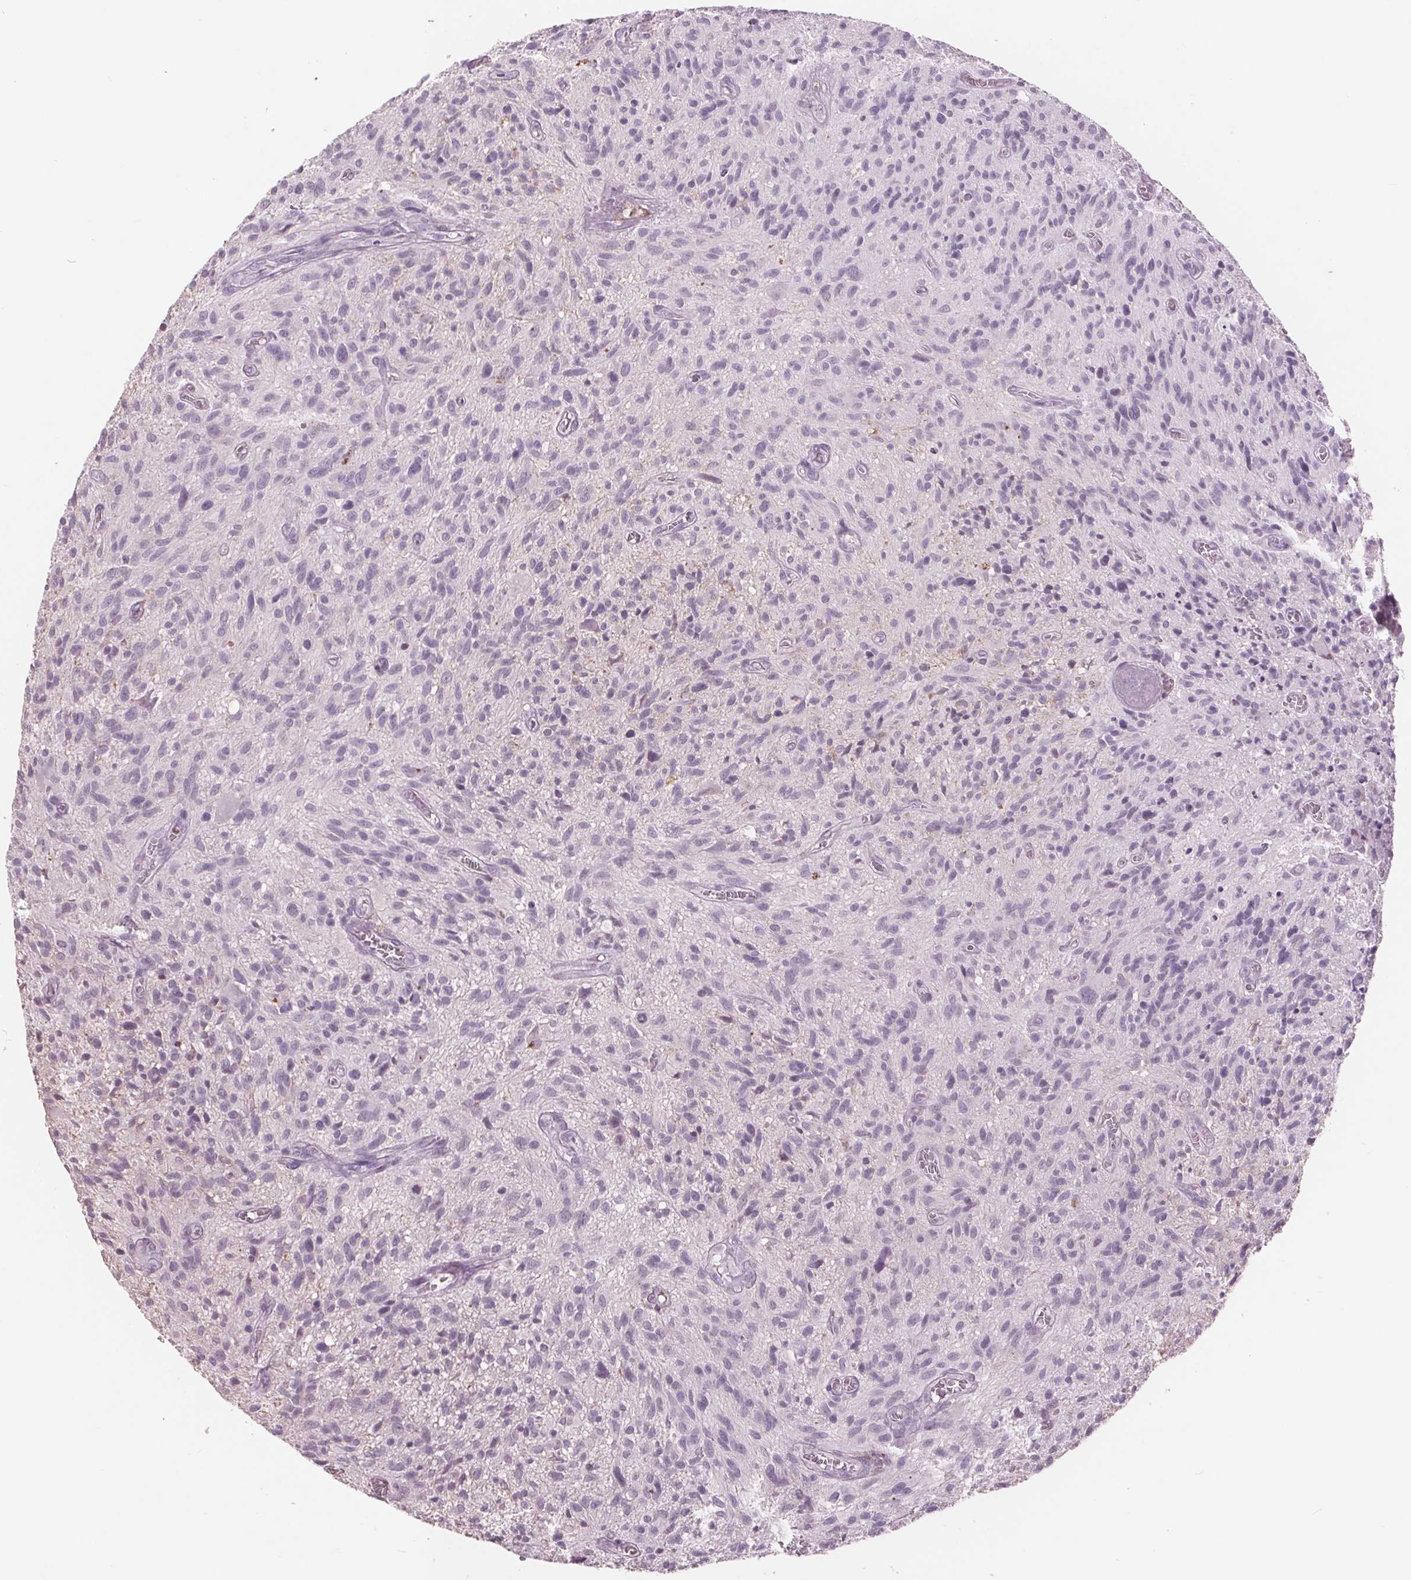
{"staining": {"intensity": "negative", "quantity": "none", "location": "none"}, "tissue": "glioma", "cell_type": "Tumor cells", "image_type": "cancer", "snomed": [{"axis": "morphology", "description": "Glioma, malignant, High grade"}, {"axis": "topography", "description": "Brain"}], "caption": "Histopathology image shows no significant protein expression in tumor cells of glioma. (DAB (3,3'-diaminobenzidine) IHC visualized using brightfield microscopy, high magnification).", "gene": "PTPN14", "patient": {"sex": "male", "age": 75}}